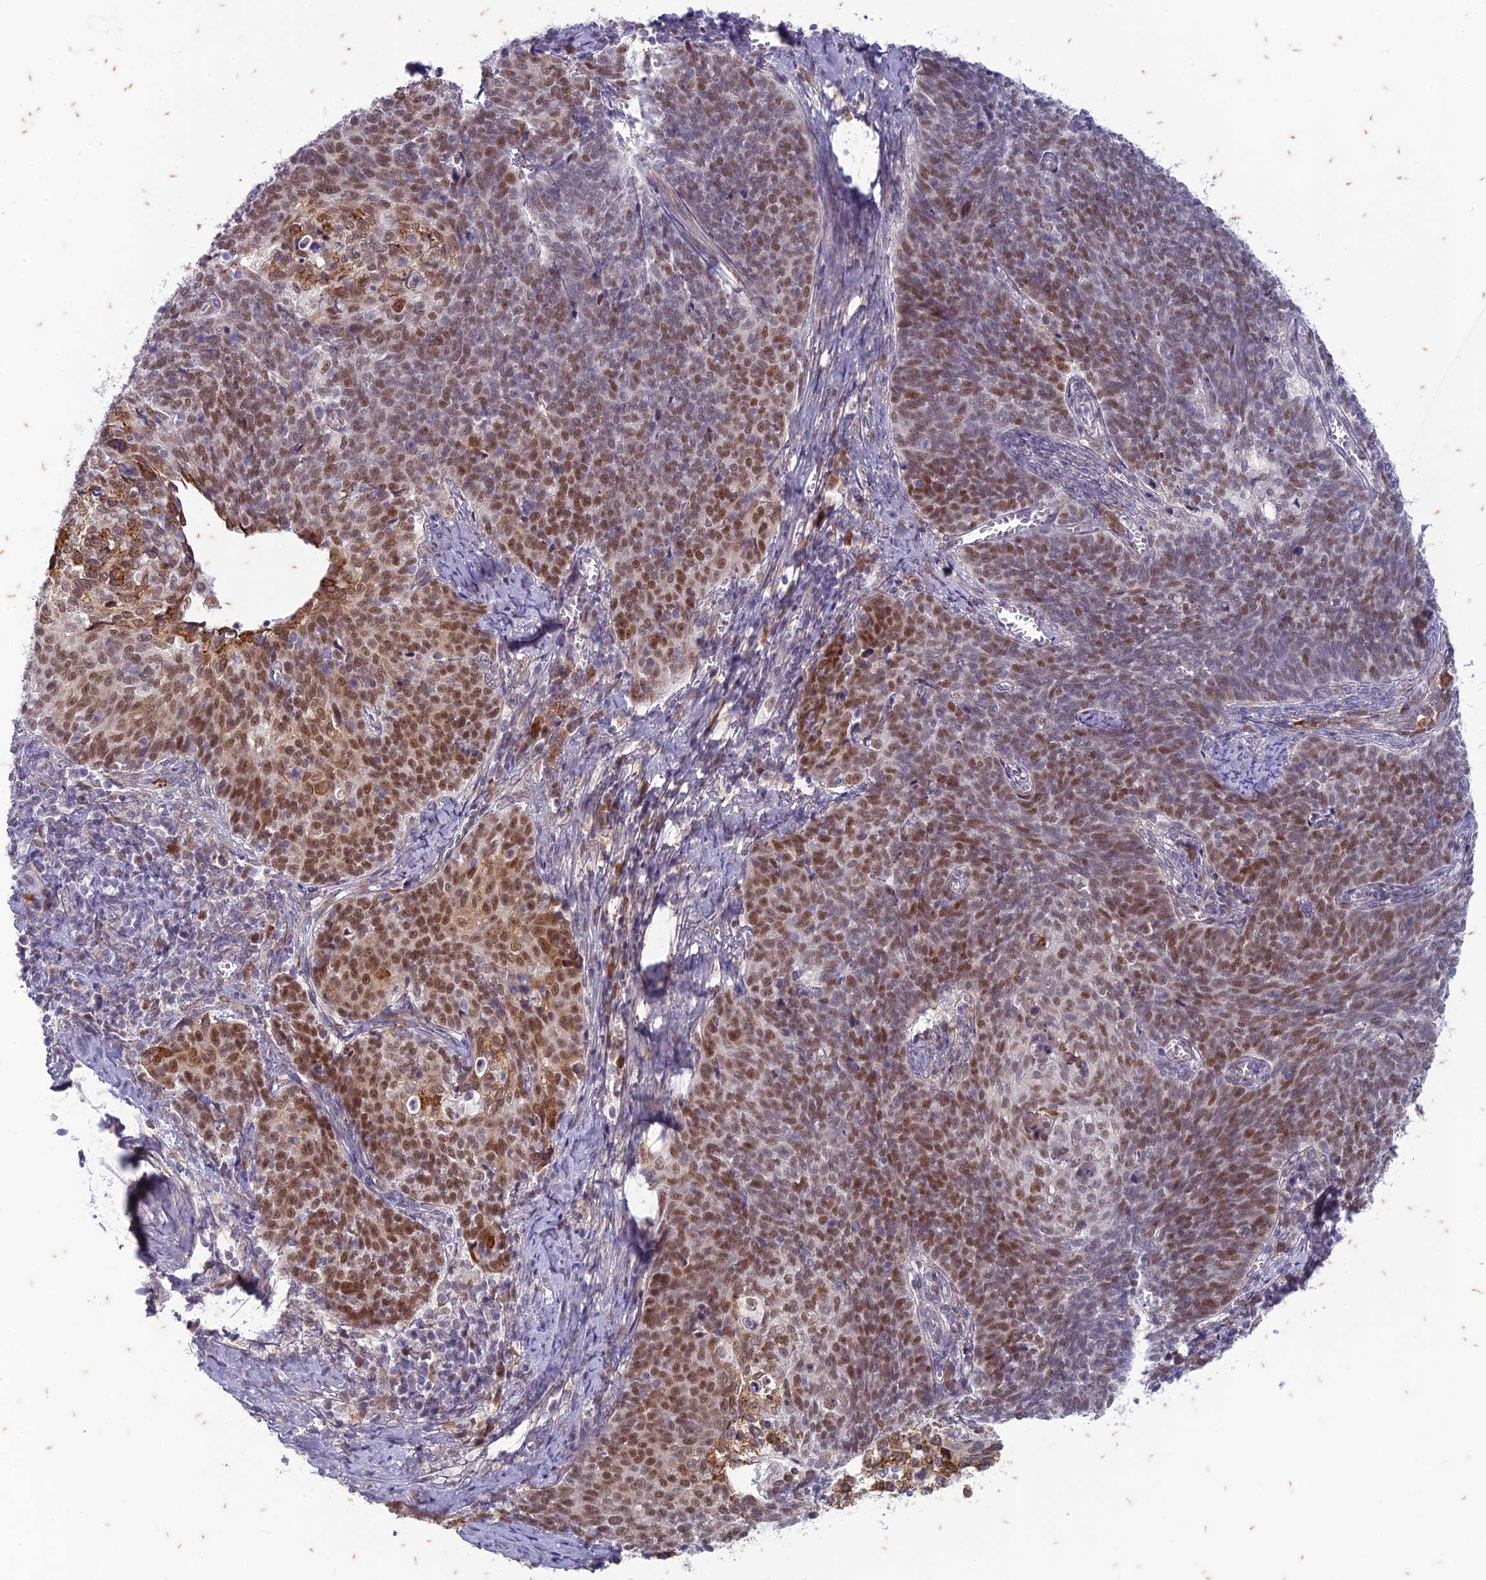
{"staining": {"intensity": "moderate", "quantity": ">75%", "location": "nuclear"}, "tissue": "cervical cancer", "cell_type": "Tumor cells", "image_type": "cancer", "snomed": [{"axis": "morphology", "description": "Squamous cell carcinoma, NOS"}, {"axis": "topography", "description": "Cervix"}], "caption": "A photomicrograph showing moderate nuclear expression in approximately >75% of tumor cells in cervical squamous cell carcinoma, as visualized by brown immunohistochemical staining.", "gene": "PABPN1L", "patient": {"sex": "female", "age": 39}}